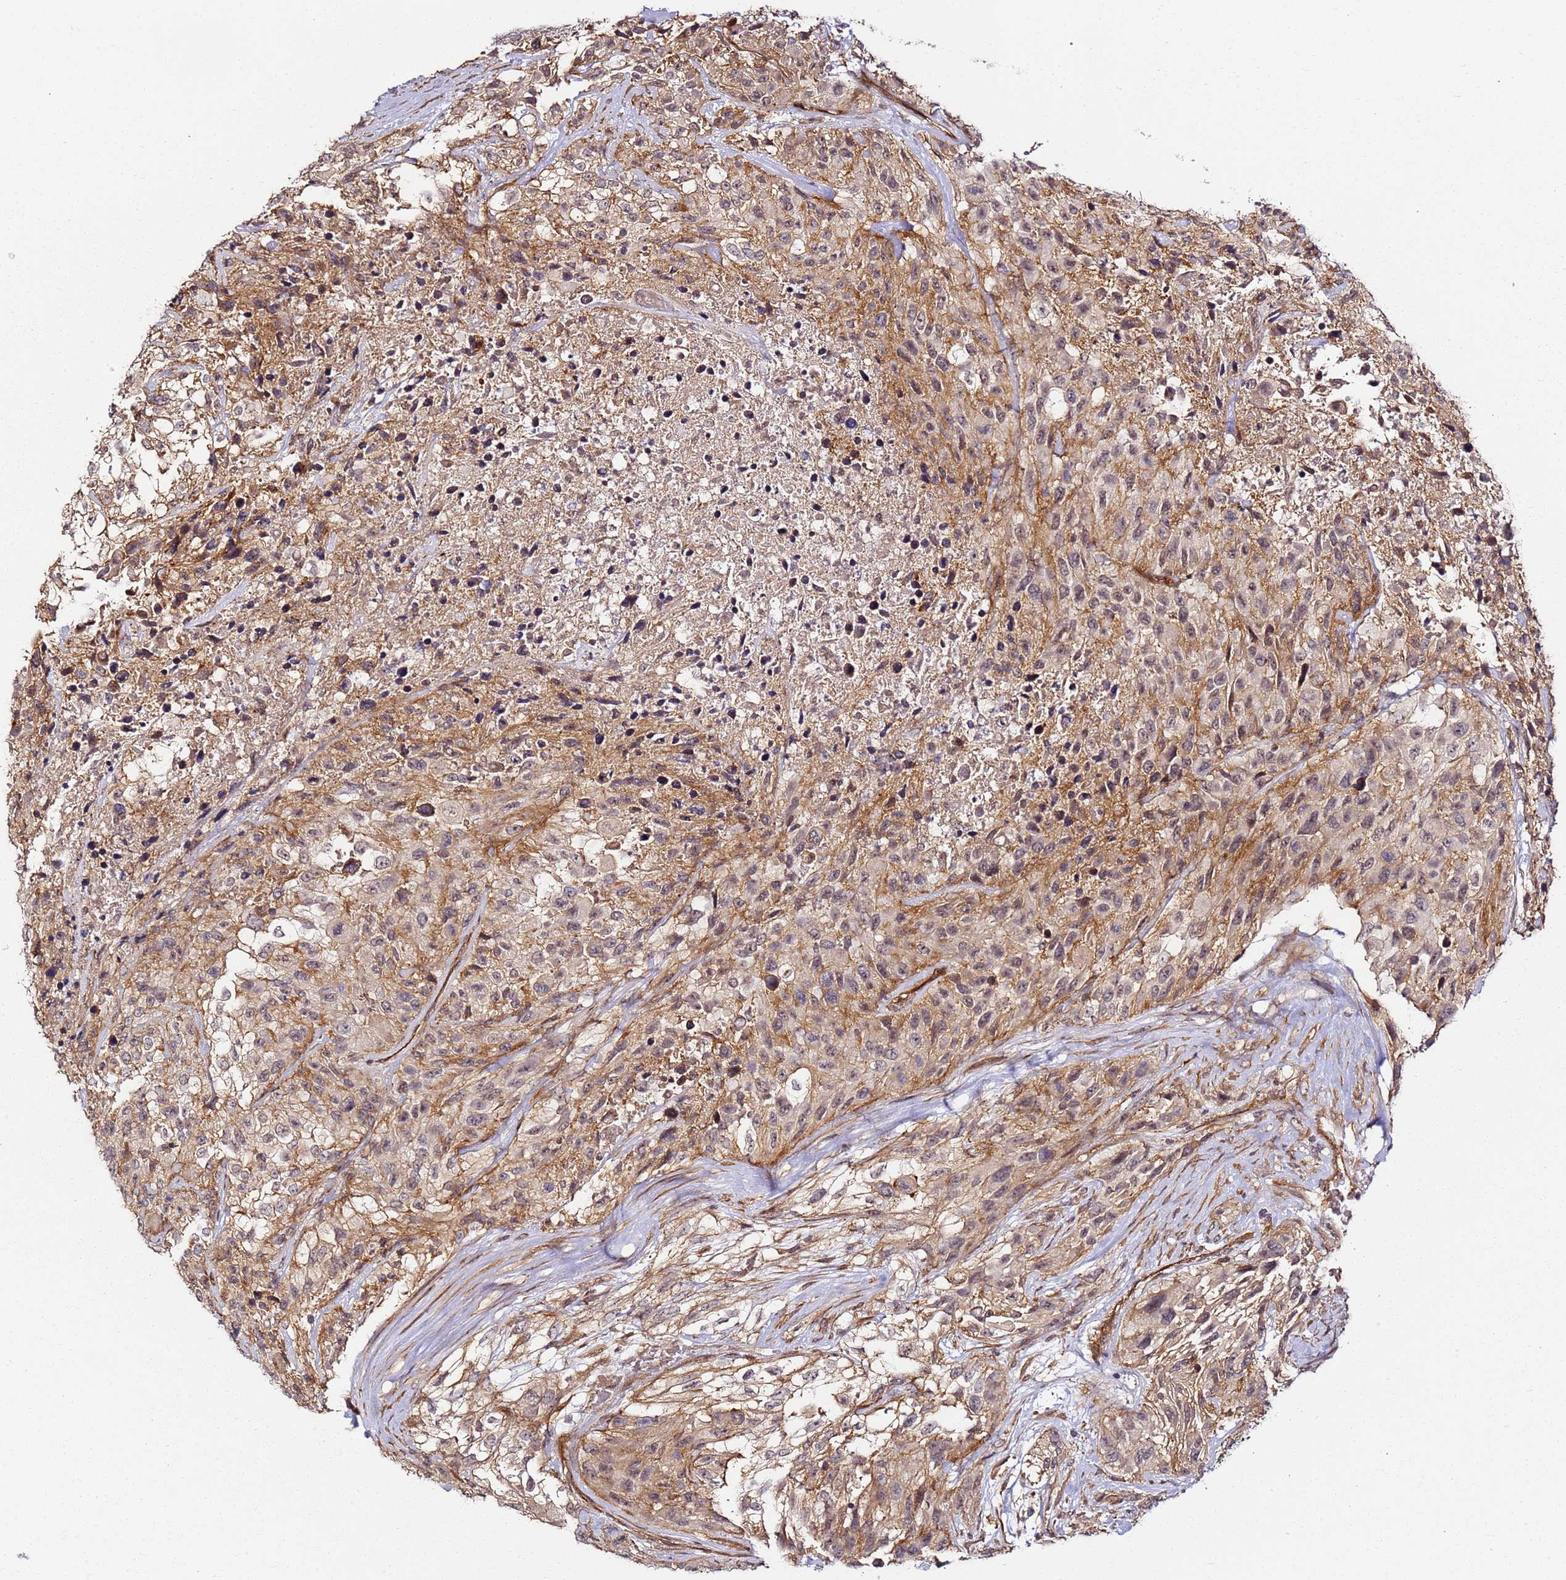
{"staining": {"intensity": "weak", "quantity": "<25%", "location": "cytoplasmic/membranous"}, "tissue": "urothelial cancer", "cell_type": "Tumor cells", "image_type": "cancer", "snomed": [{"axis": "morphology", "description": "Urothelial carcinoma, High grade"}, {"axis": "topography", "description": "Urinary bladder"}], "caption": "DAB (3,3'-diaminobenzidine) immunohistochemical staining of human urothelial cancer displays no significant expression in tumor cells.", "gene": "CCNYL1", "patient": {"sex": "female", "age": 70}}